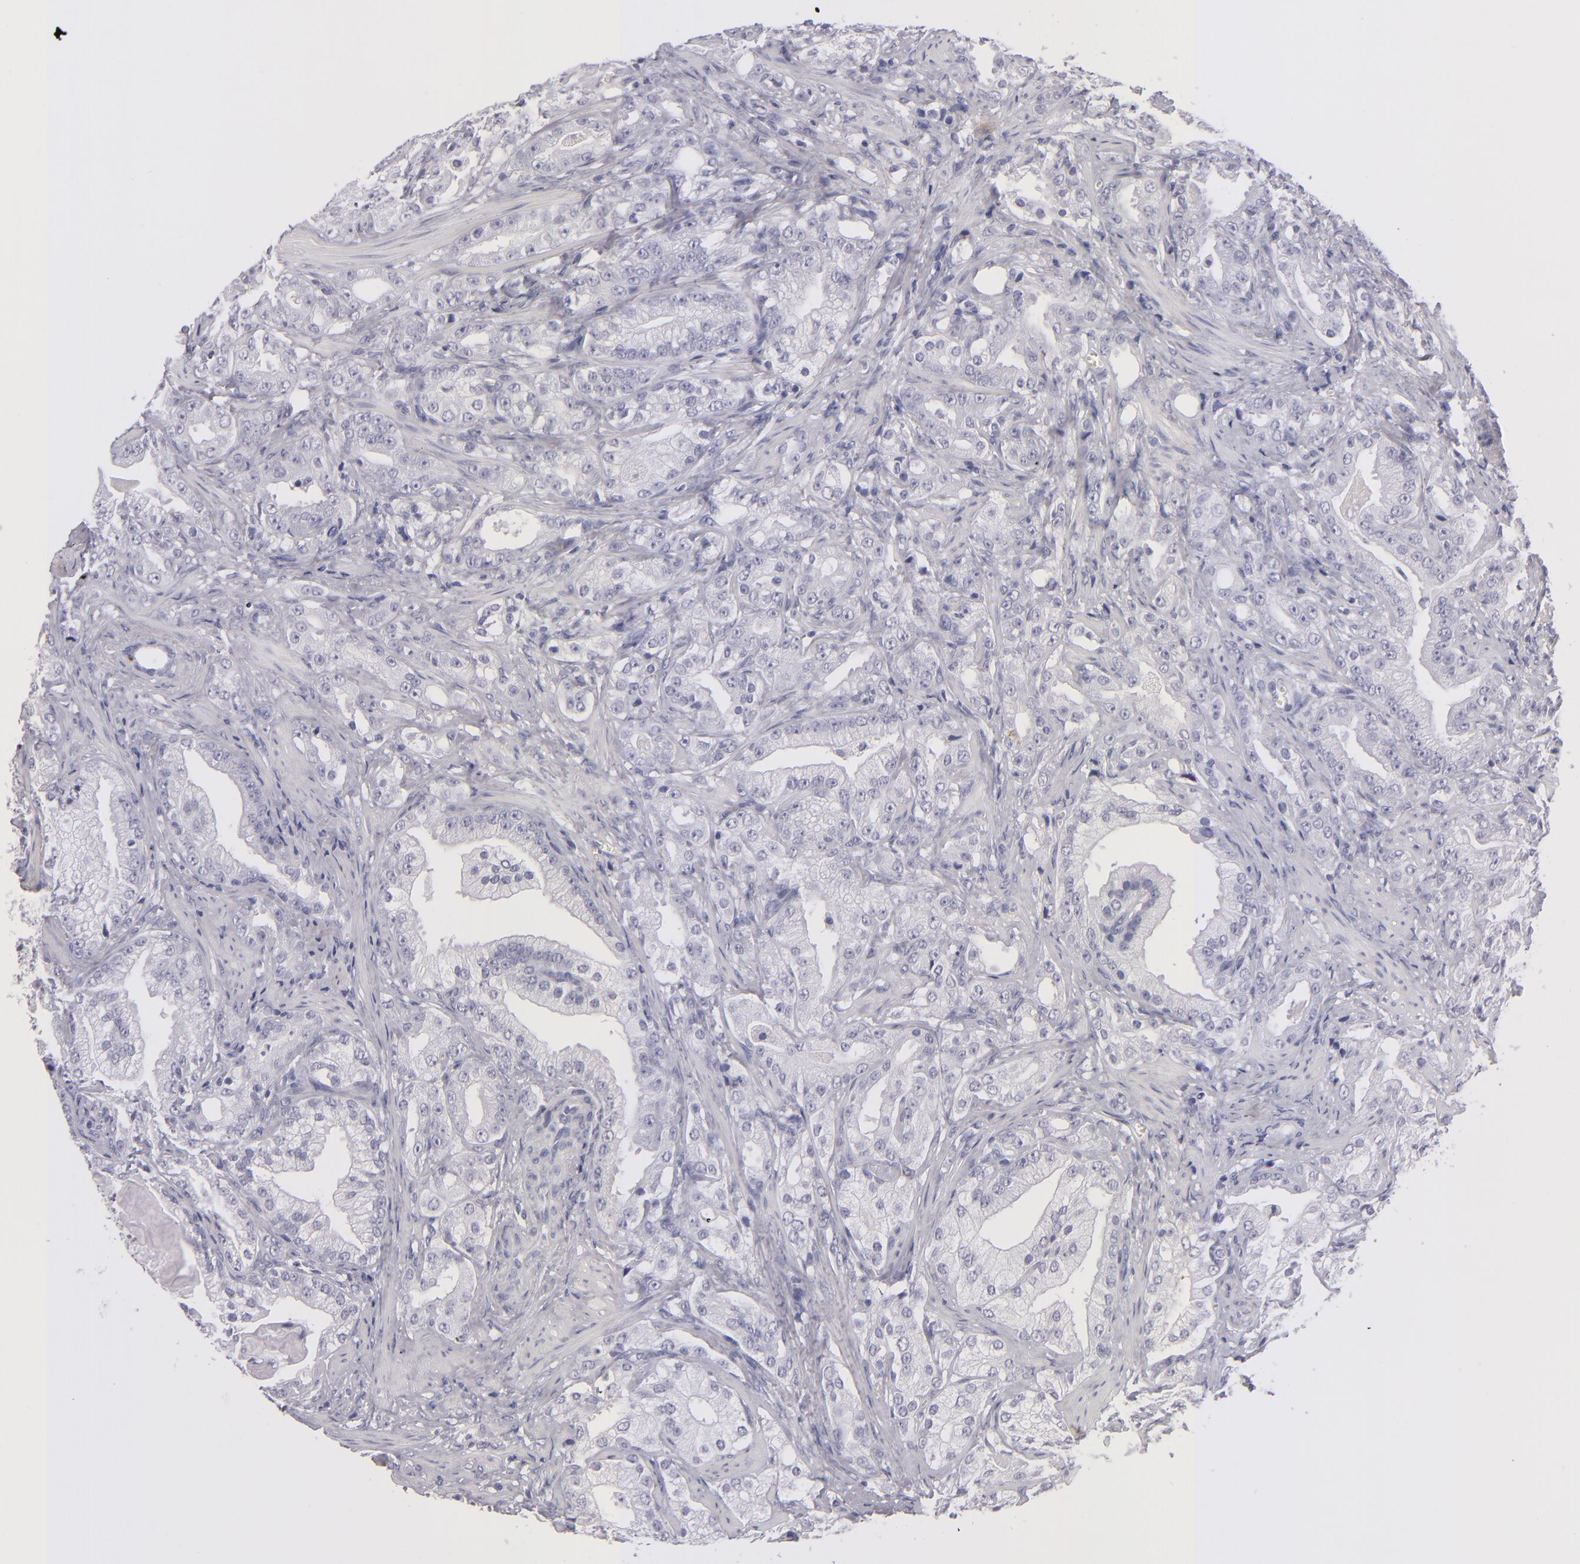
{"staining": {"intensity": "negative", "quantity": "none", "location": "none"}, "tissue": "prostate cancer", "cell_type": "Tumor cells", "image_type": "cancer", "snomed": [{"axis": "morphology", "description": "Adenocarcinoma, Low grade"}, {"axis": "topography", "description": "Prostate"}], "caption": "The photomicrograph displays no staining of tumor cells in adenocarcinoma (low-grade) (prostate).", "gene": "TNNC1", "patient": {"sex": "male", "age": 59}}